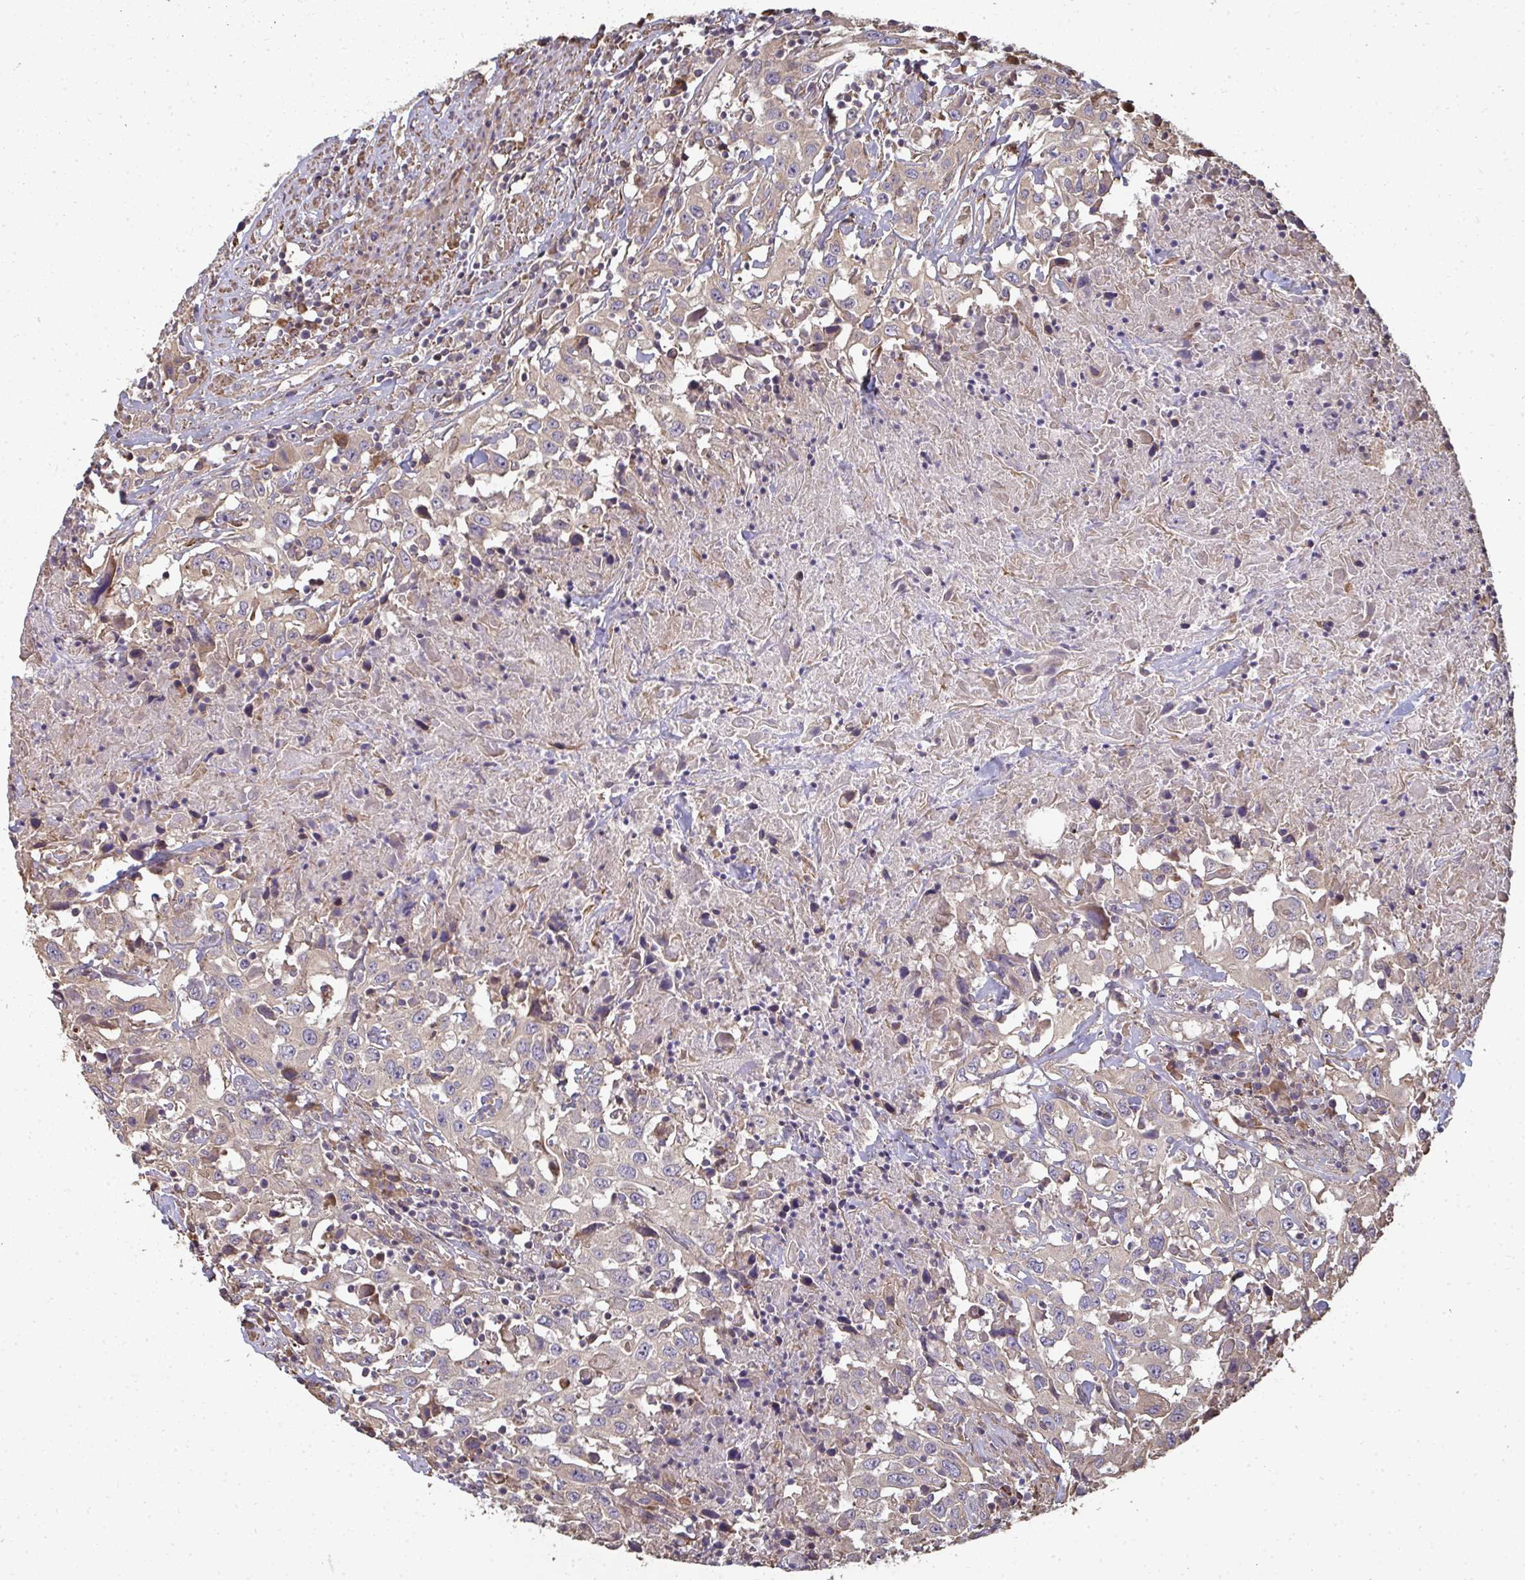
{"staining": {"intensity": "weak", "quantity": ">75%", "location": "cytoplasmic/membranous"}, "tissue": "urothelial cancer", "cell_type": "Tumor cells", "image_type": "cancer", "snomed": [{"axis": "morphology", "description": "Urothelial carcinoma, High grade"}, {"axis": "topography", "description": "Urinary bladder"}], "caption": "The immunohistochemical stain highlights weak cytoplasmic/membranous staining in tumor cells of high-grade urothelial carcinoma tissue.", "gene": "ZFYVE28", "patient": {"sex": "male", "age": 61}}